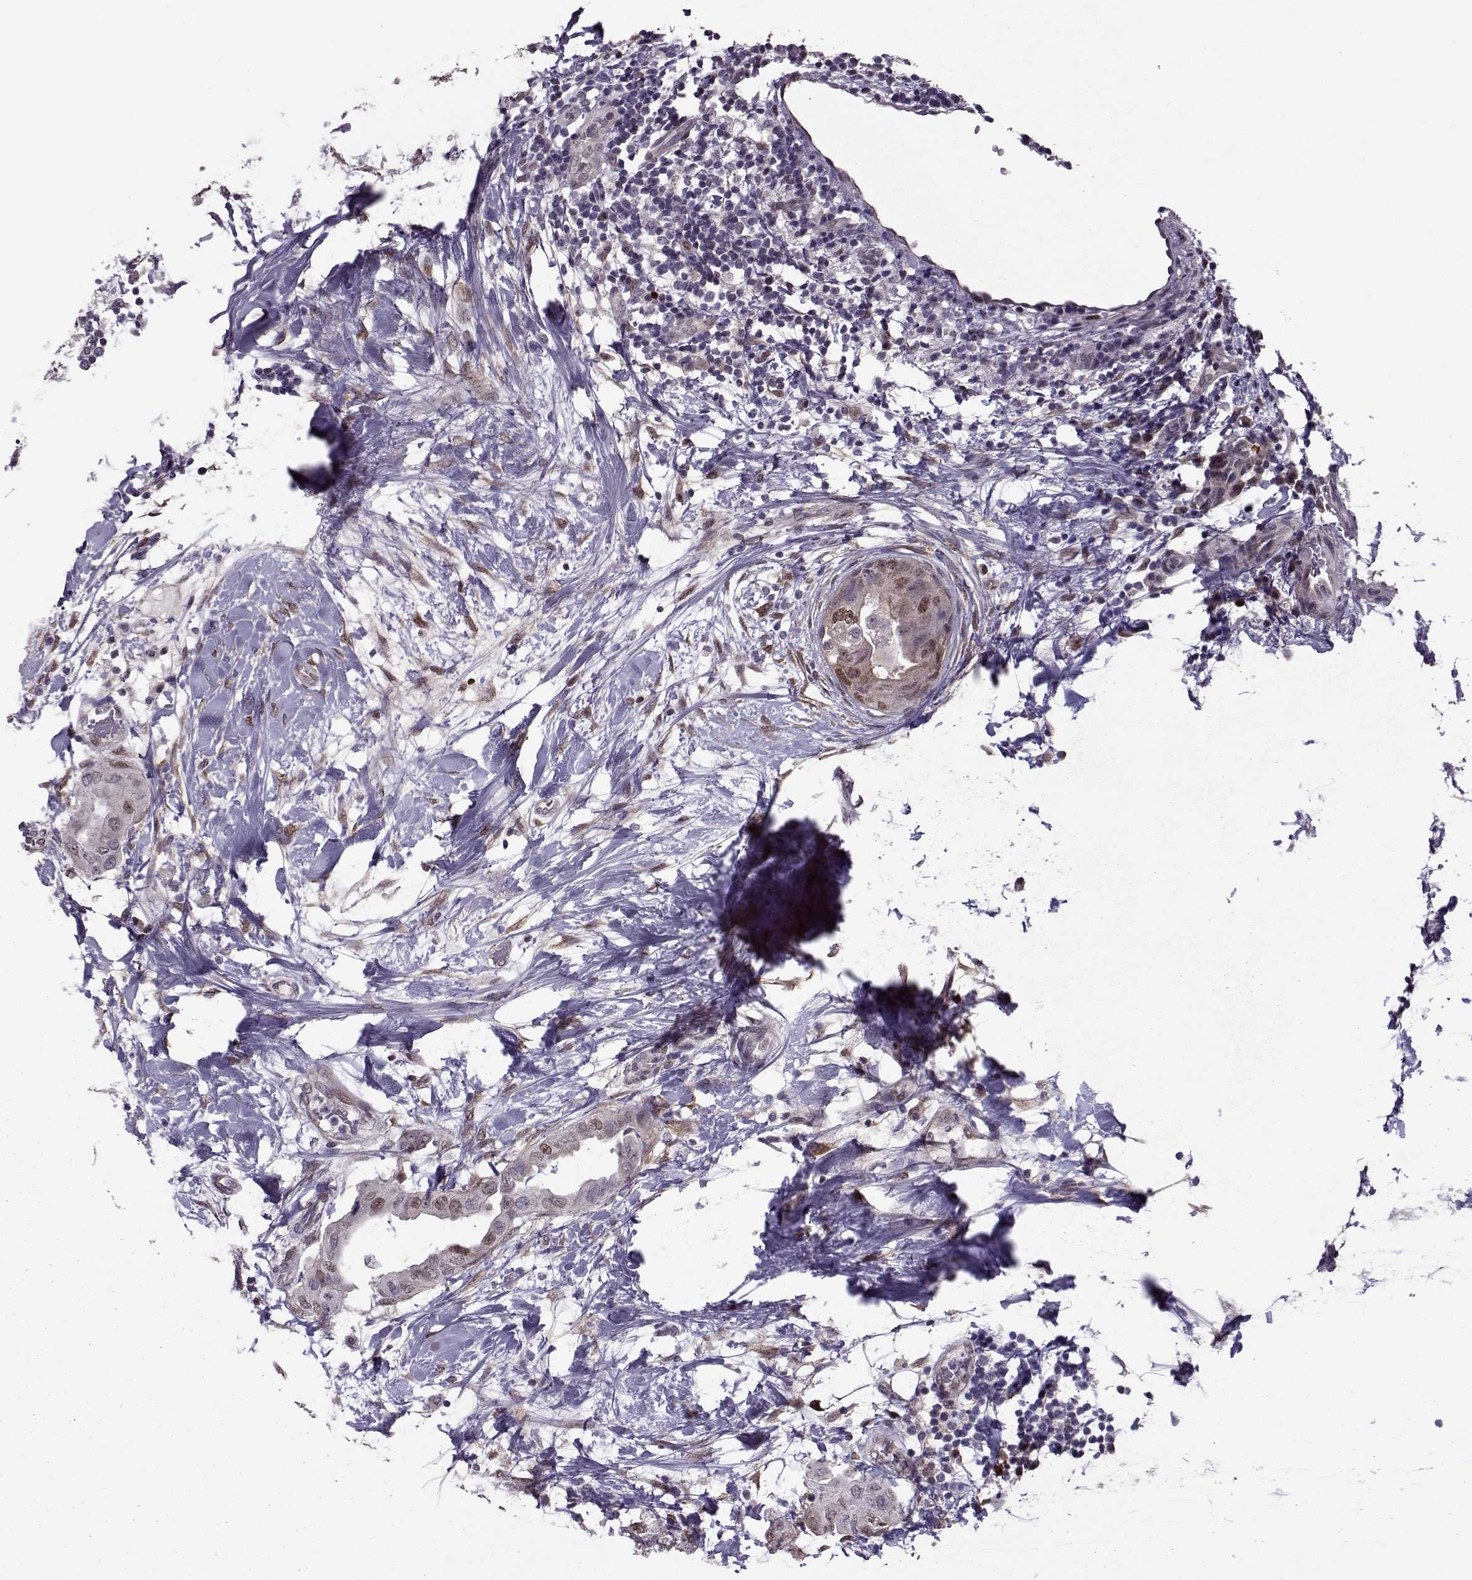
{"staining": {"intensity": "strong", "quantity": "25%-75%", "location": "nuclear"}, "tissue": "breast cancer", "cell_type": "Tumor cells", "image_type": "cancer", "snomed": [{"axis": "morphology", "description": "Normal tissue, NOS"}, {"axis": "morphology", "description": "Duct carcinoma"}, {"axis": "topography", "description": "Breast"}], "caption": "Protein expression analysis of breast infiltrating ductal carcinoma reveals strong nuclear staining in about 25%-75% of tumor cells.", "gene": "CDK4", "patient": {"sex": "female", "age": 40}}